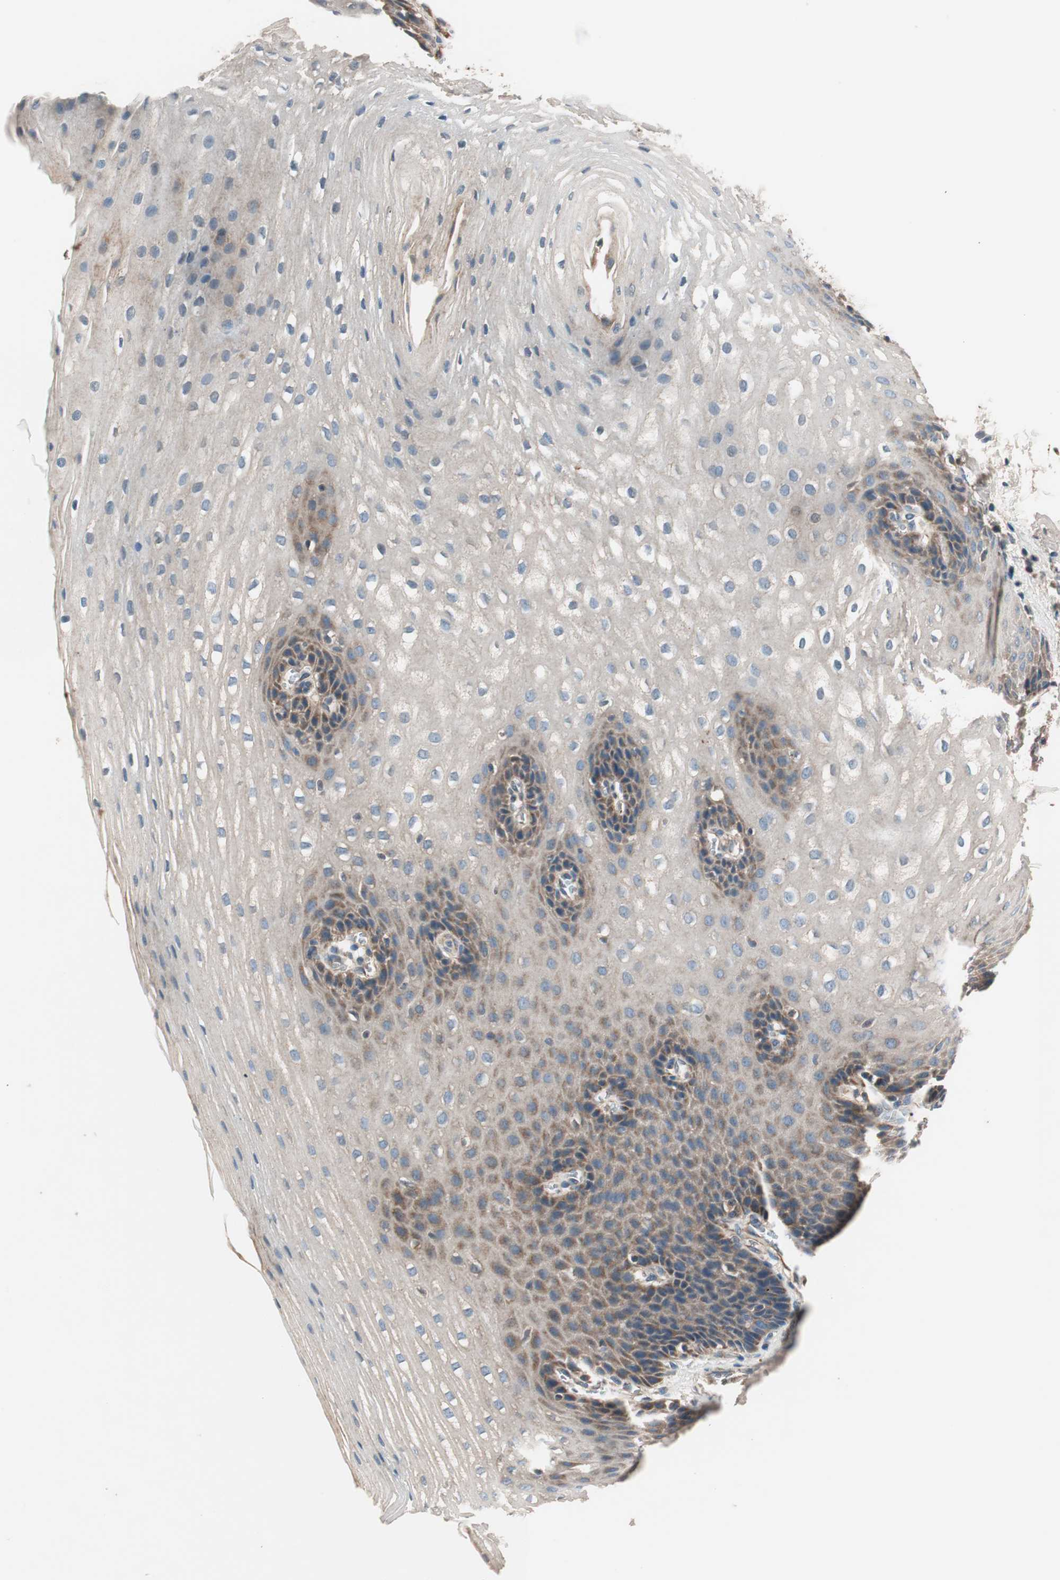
{"staining": {"intensity": "moderate", "quantity": "<25%", "location": "cytoplasmic/membranous"}, "tissue": "esophagus", "cell_type": "Squamous epithelial cells", "image_type": "normal", "snomed": [{"axis": "morphology", "description": "Normal tissue, NOS"}, {"axis": "topography", "description": "Esophagus"}], "caption": "Immunohistochemistry (IHC) photomicrograph of benign human esophagus stained for a protein (brown), which exhibits low levels of moderate cytoplasmic/membranous expression in approximately <25% of squamous epithelial cells.", "gene": "HPN", "patient": {"sex": "male", "age": 48}}